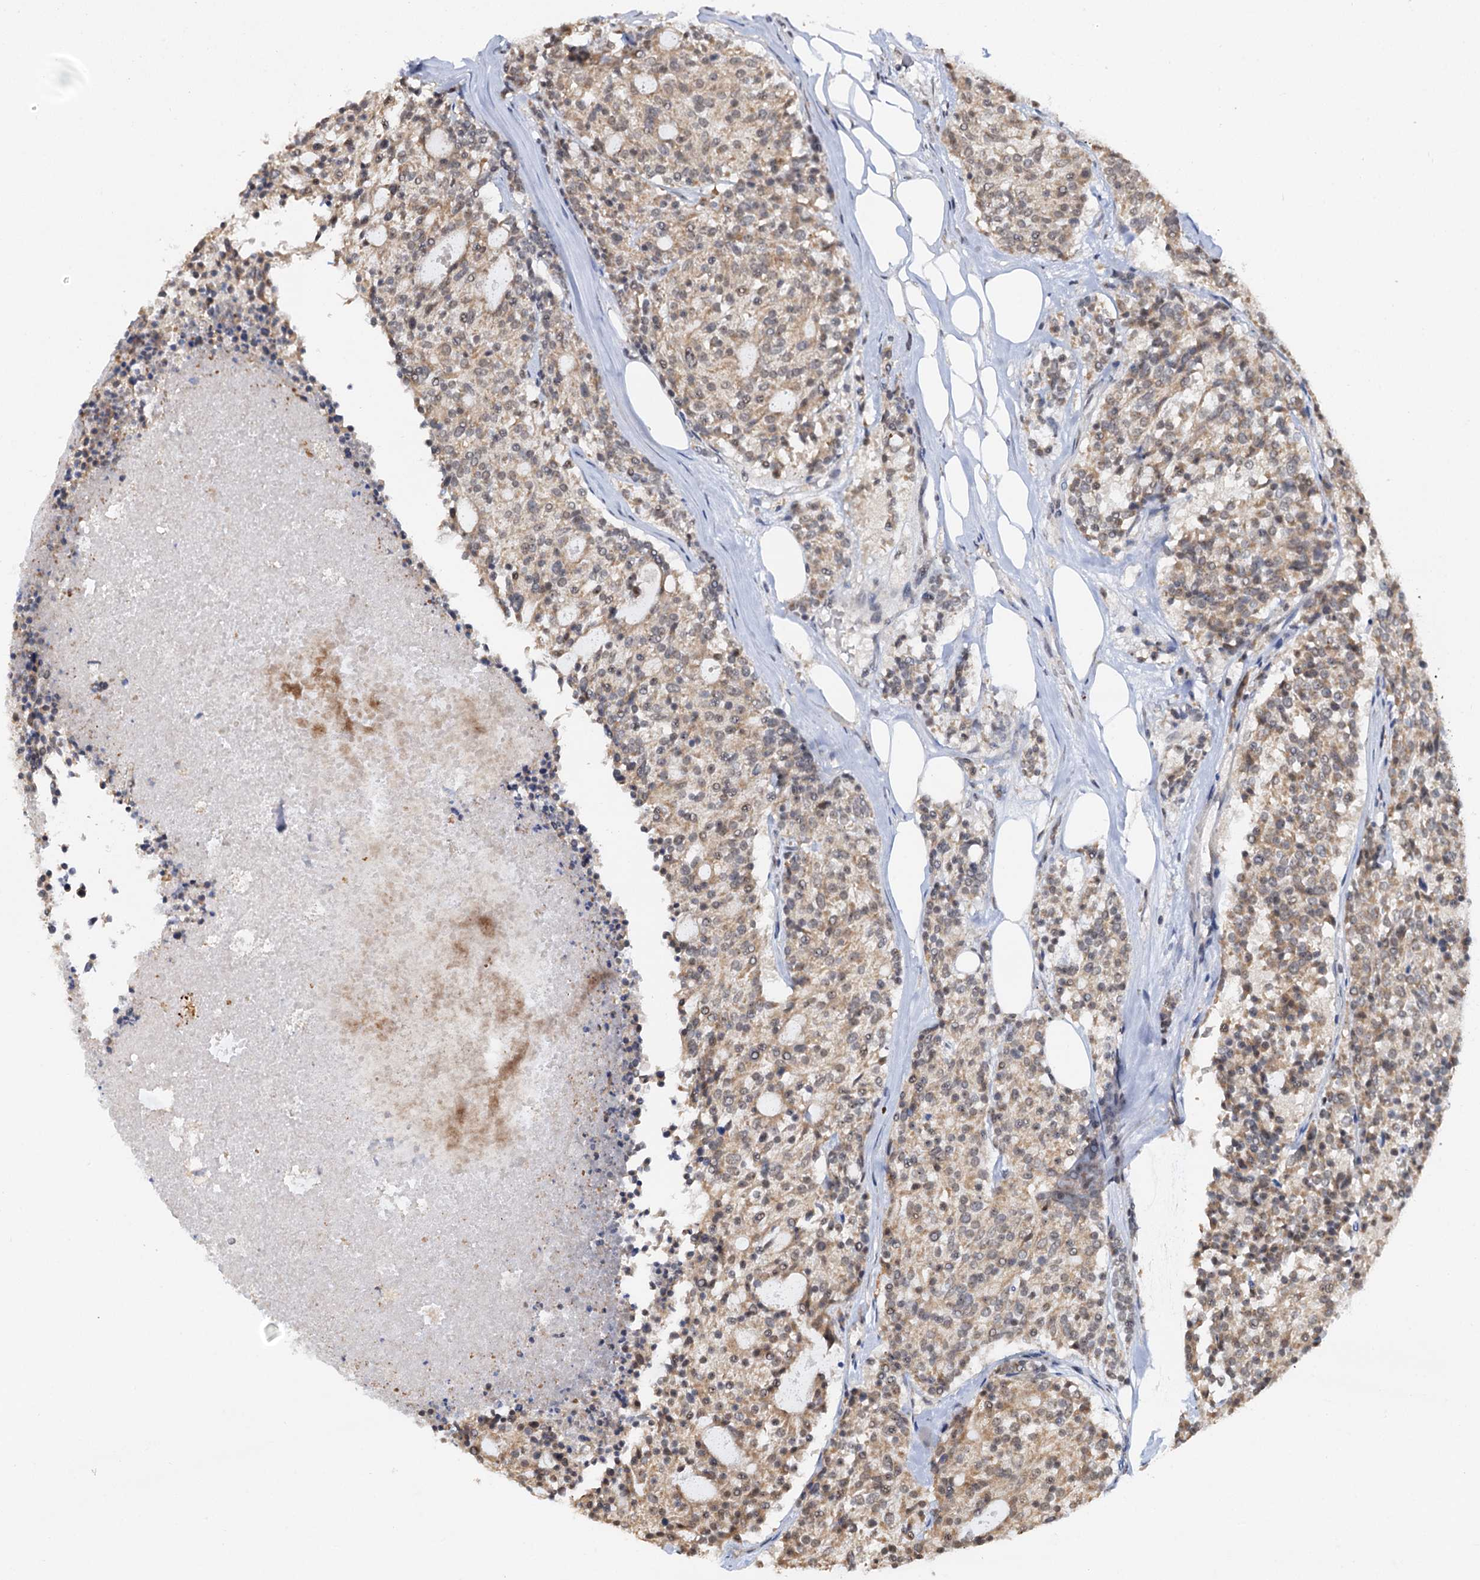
{"staining": {"intensity": "weak", "quantity": ">75%", "location": "cytoplasmic/membranous"}, "tissue": "carcinoid", "cell_type": "Tumor cells", "image_type": "cancer", "snomed": [{"axis": "morphology", "description": "Carcinoid, malignant, NOS"}, {"axis": "topography", "description": "Pancreas"}], "caption": "Weak cytoplasmic/membranous positivity for a protein is appreciated in approximately >75% of tumor cells of carcinoid (malignant) using IHC.", "gene": "NAT10", "patient": {"sex": "female", "age": 54}}